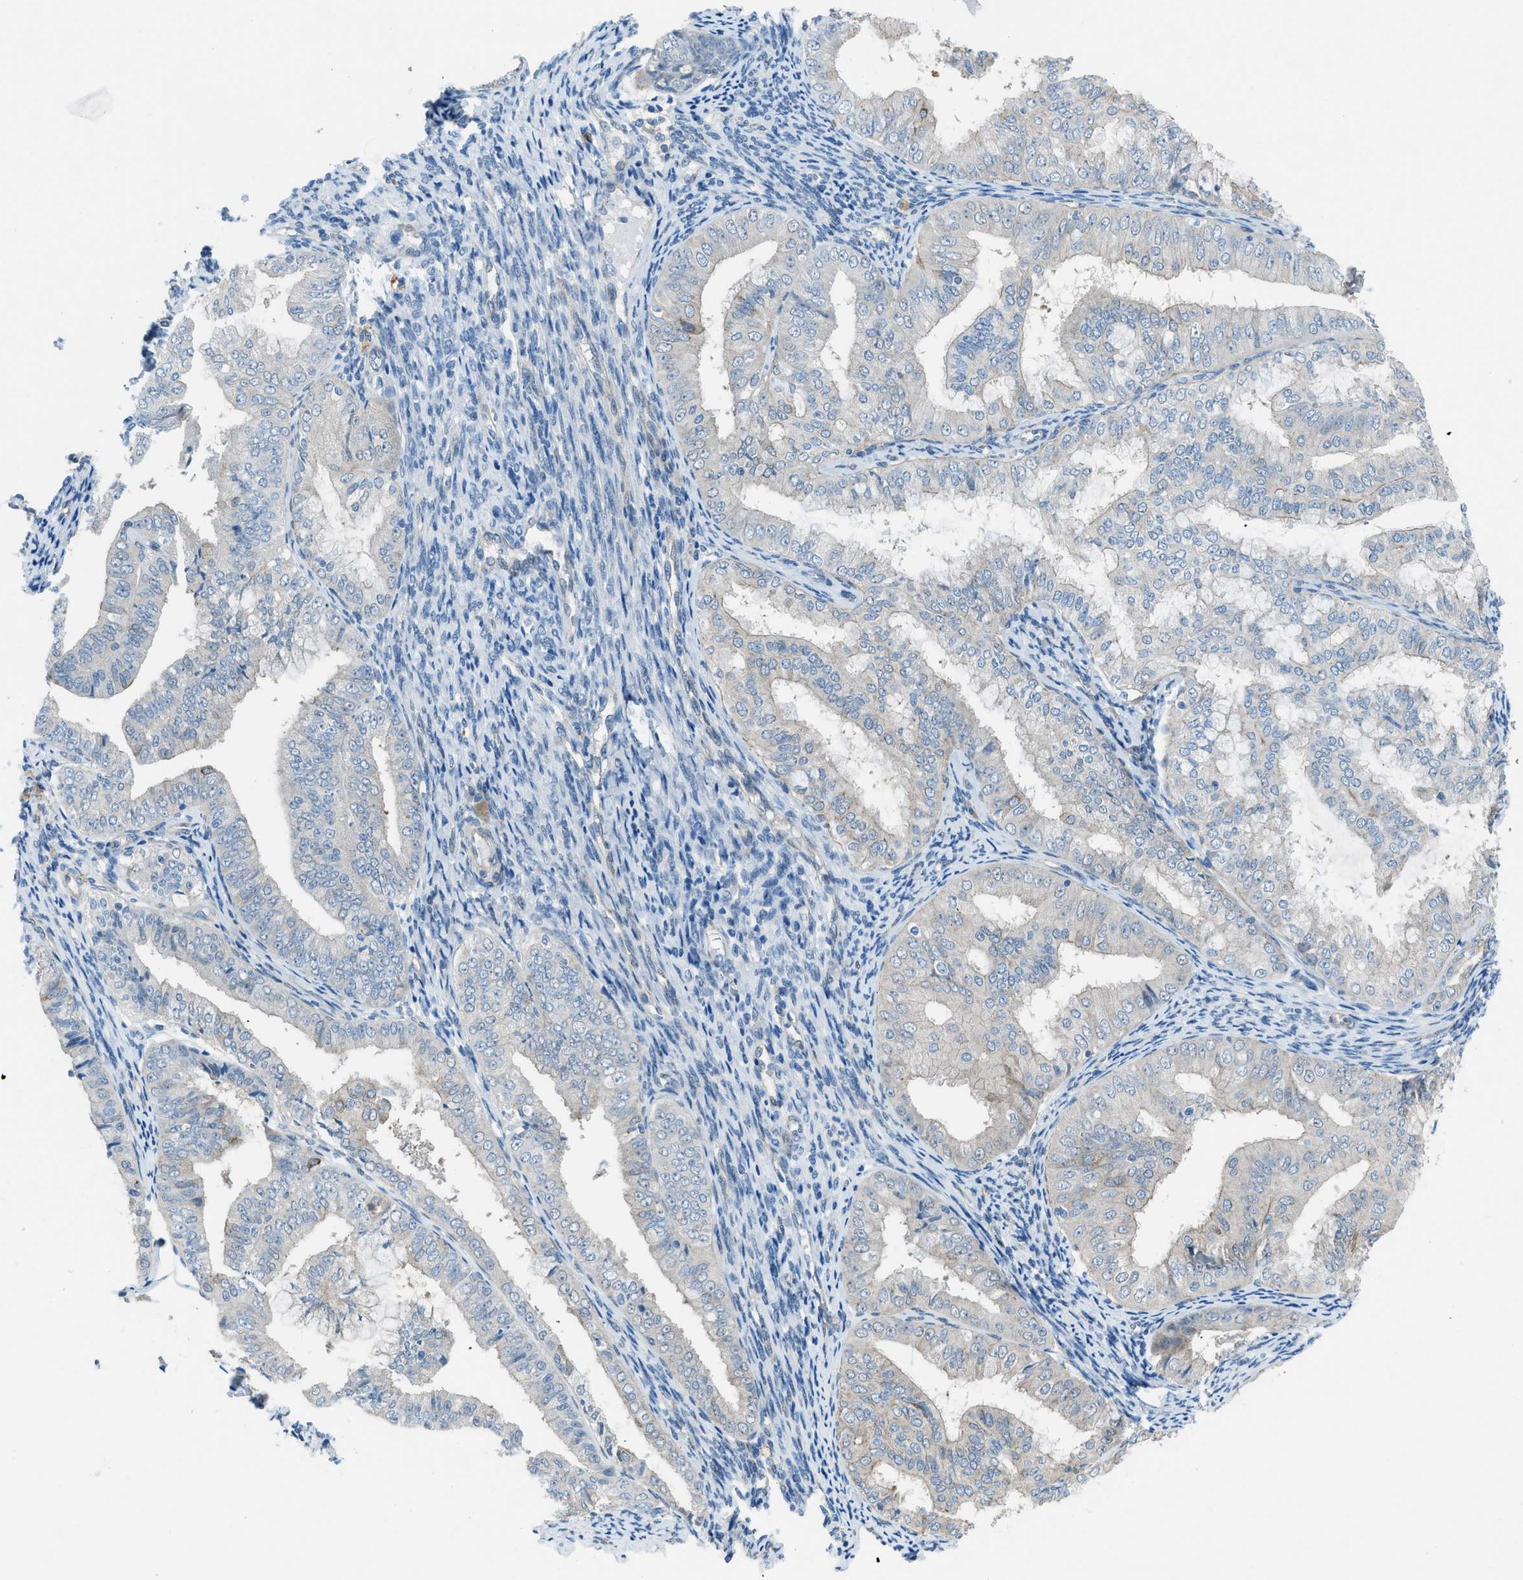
{"staining": {"intensity": "negative", "quantity": "none", "location": "none"}, "tissue": "endometrial cancer", "cell_type": "Tumor cells", "image_type": "cancer", "snomed": [{"axis": "morphology", "description": "Adenocarcinoma, NOS"}, {"axis": "topography", "description": "Endometrium"}], "caption": "Endometrial adenocarcinoma was stained to show a protein in brown. There is no significant staining in tumor cells.", "gene": "PRKN", "patient": {"sex": "female", "age": 63}}